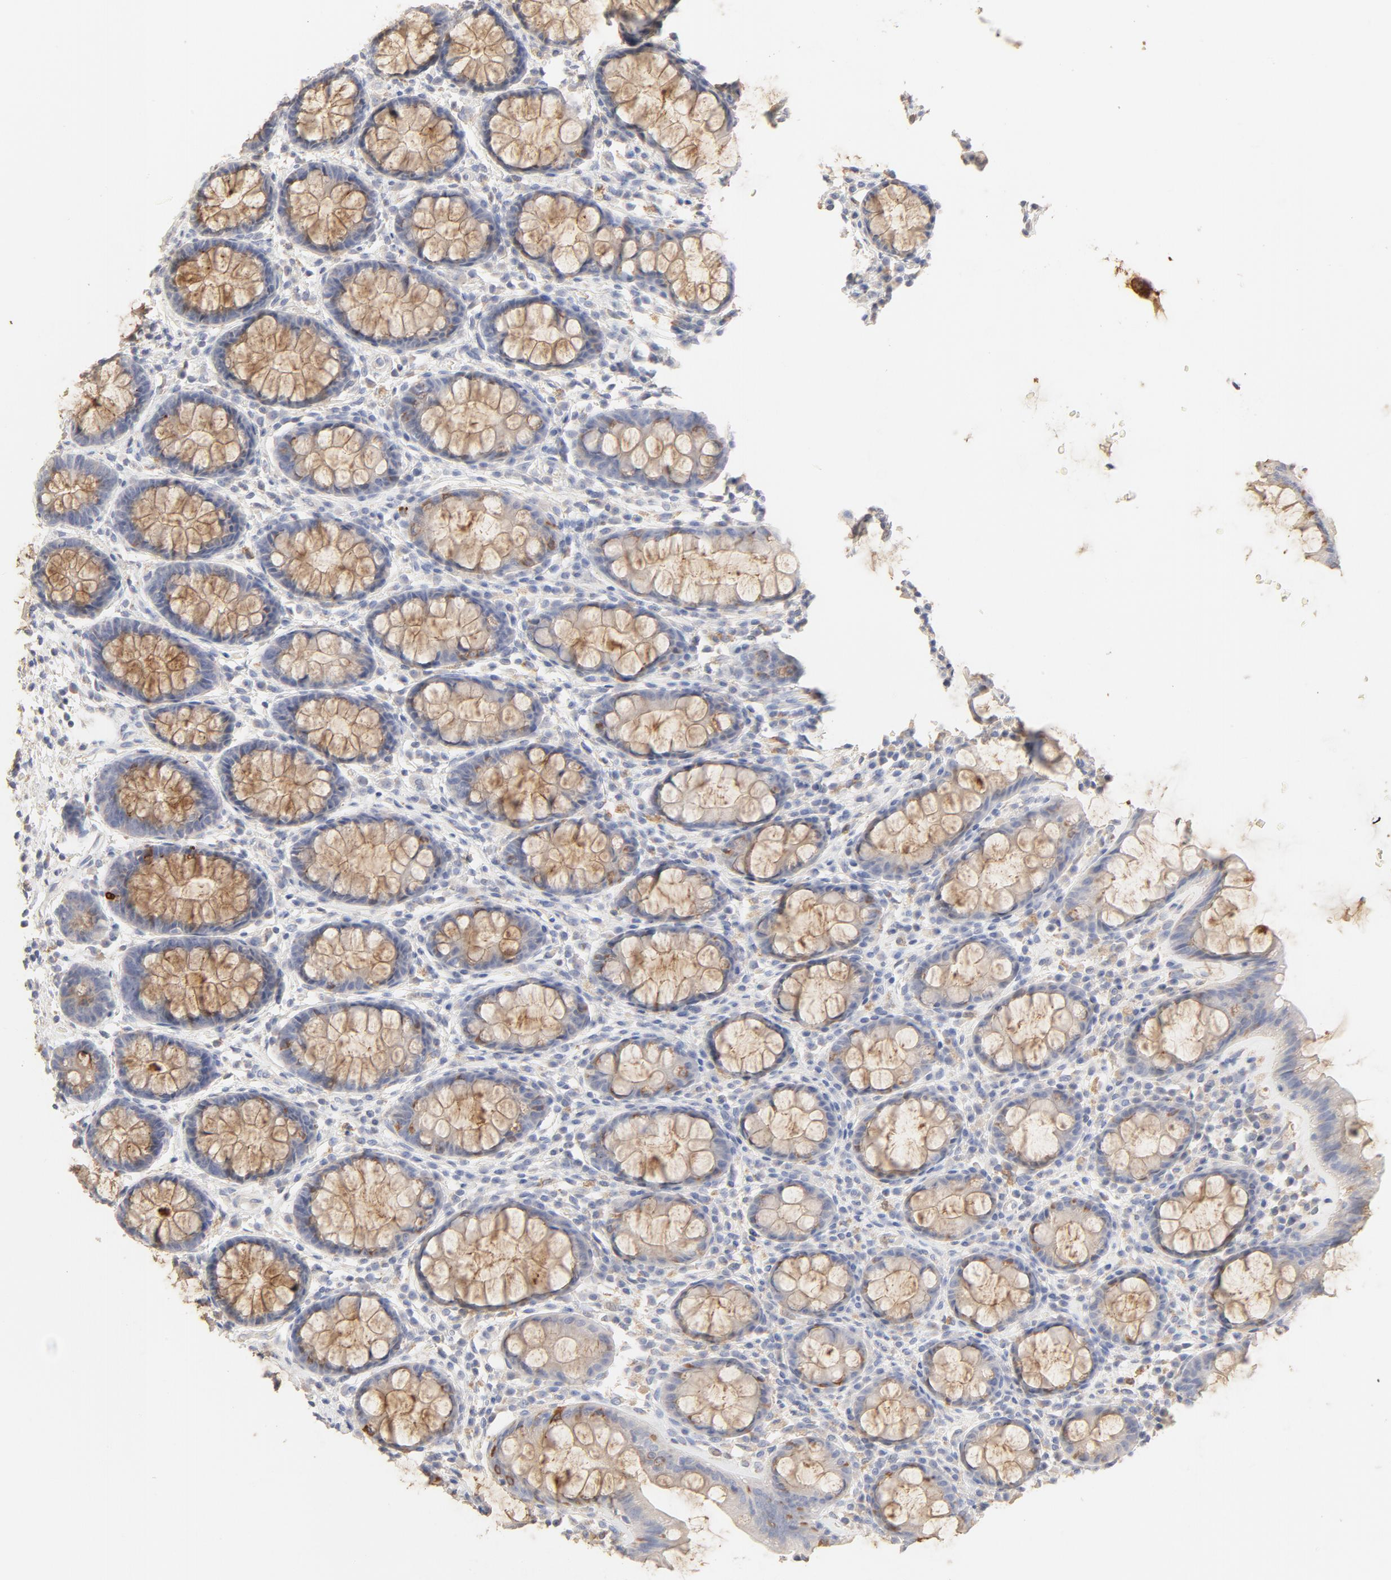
{"staining": {"intensity": "weak", "quantity": ">75%", "location": "cytoplasmic/membranous"}, "tissue": "rectum", "cell_type": "Glandular cells", "image_type": "normal", "snomed": [{"axis": "morphology", "description": "Normal tissue, NOS"}, {"axis": "topography", "description": "Rectum"}], "caption": "Weak cytoplasmic/membranous staining for a protein is appreciated in about >75% of glandular cells of benign rectum using IHC.", "gene": "FCGBP", "patient": {"sex": "male", "age": 92}}